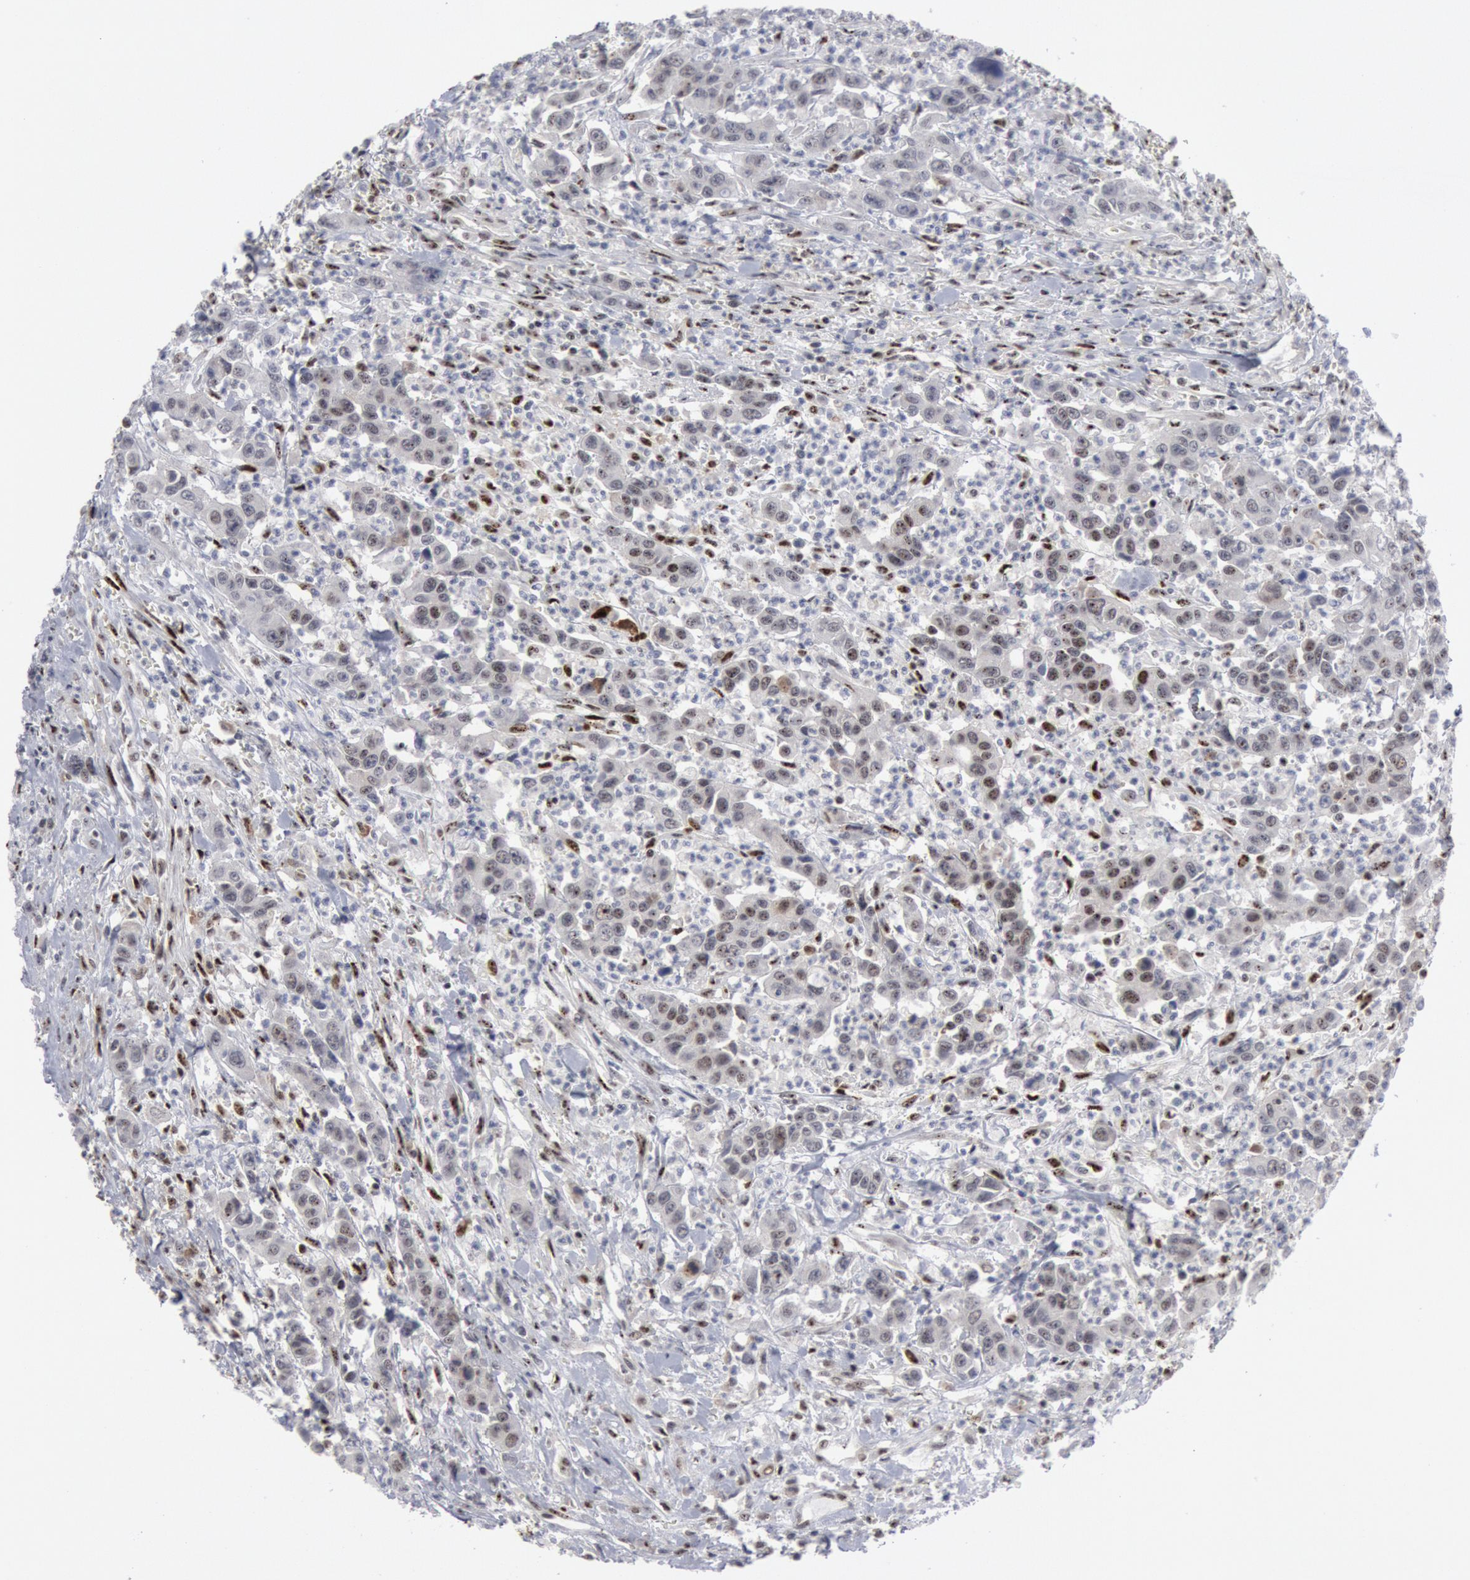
{"staining": {"intensity": "weak", "quantity": "<25%", "location": "nuclear"}, "tissue": "urothelial cancer", "cell_type": "Tumor cells", "image_type": "cancer", "snomed": [{"axis": "morphology", "description": "Urothelial carcinoma, High grade"}, {"axis": "topography", "description": "Urinary bladder"}], "caption": "This is an immunohistochemistry micrograph of urothelial carcinoma (high-grade). There is no staining in tumor cells.", "gene": "FOXO1", "patient": {"sex": "male", "age": 86}}